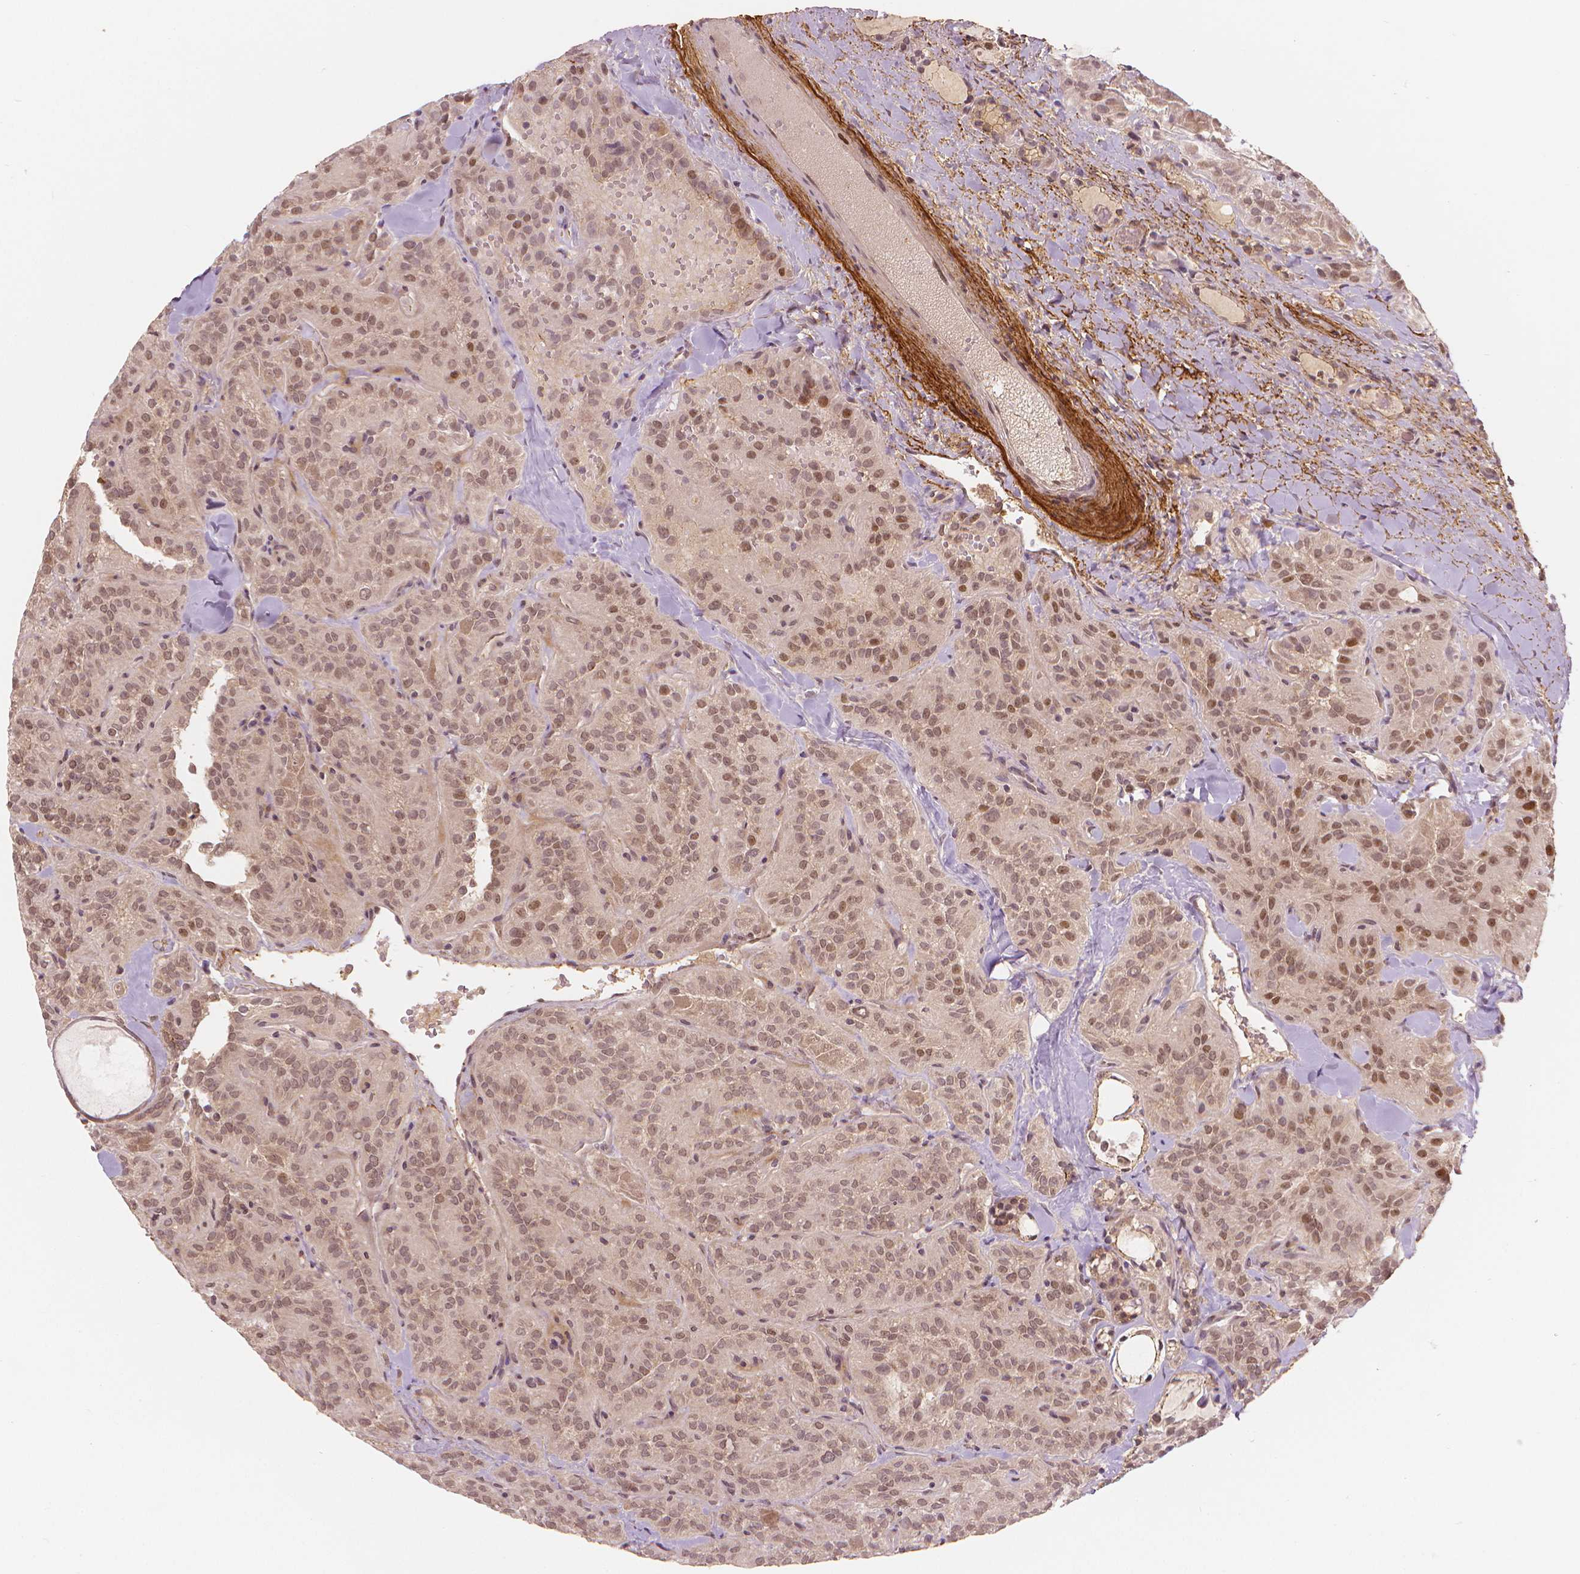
{"staining": {"intensity": "moderate", "quantity": "25%-75%", "location": "nuclear"}, "tissue": "thyroid cancer", "cell_type": "Tumor cells", "image_type": "cancer", "snomed": [{"axis": "morphology", "description": "Papillary adenocarcinoma, NOS"}, {"axis": "topography", "description": "Thyroid gland"}], "caption": "Thyroid cancer stained for a protein displays moderate nuclear positivity in tumor cells.", "gene": "NSD2", "patient": {"sex": "female", "age": 45}}